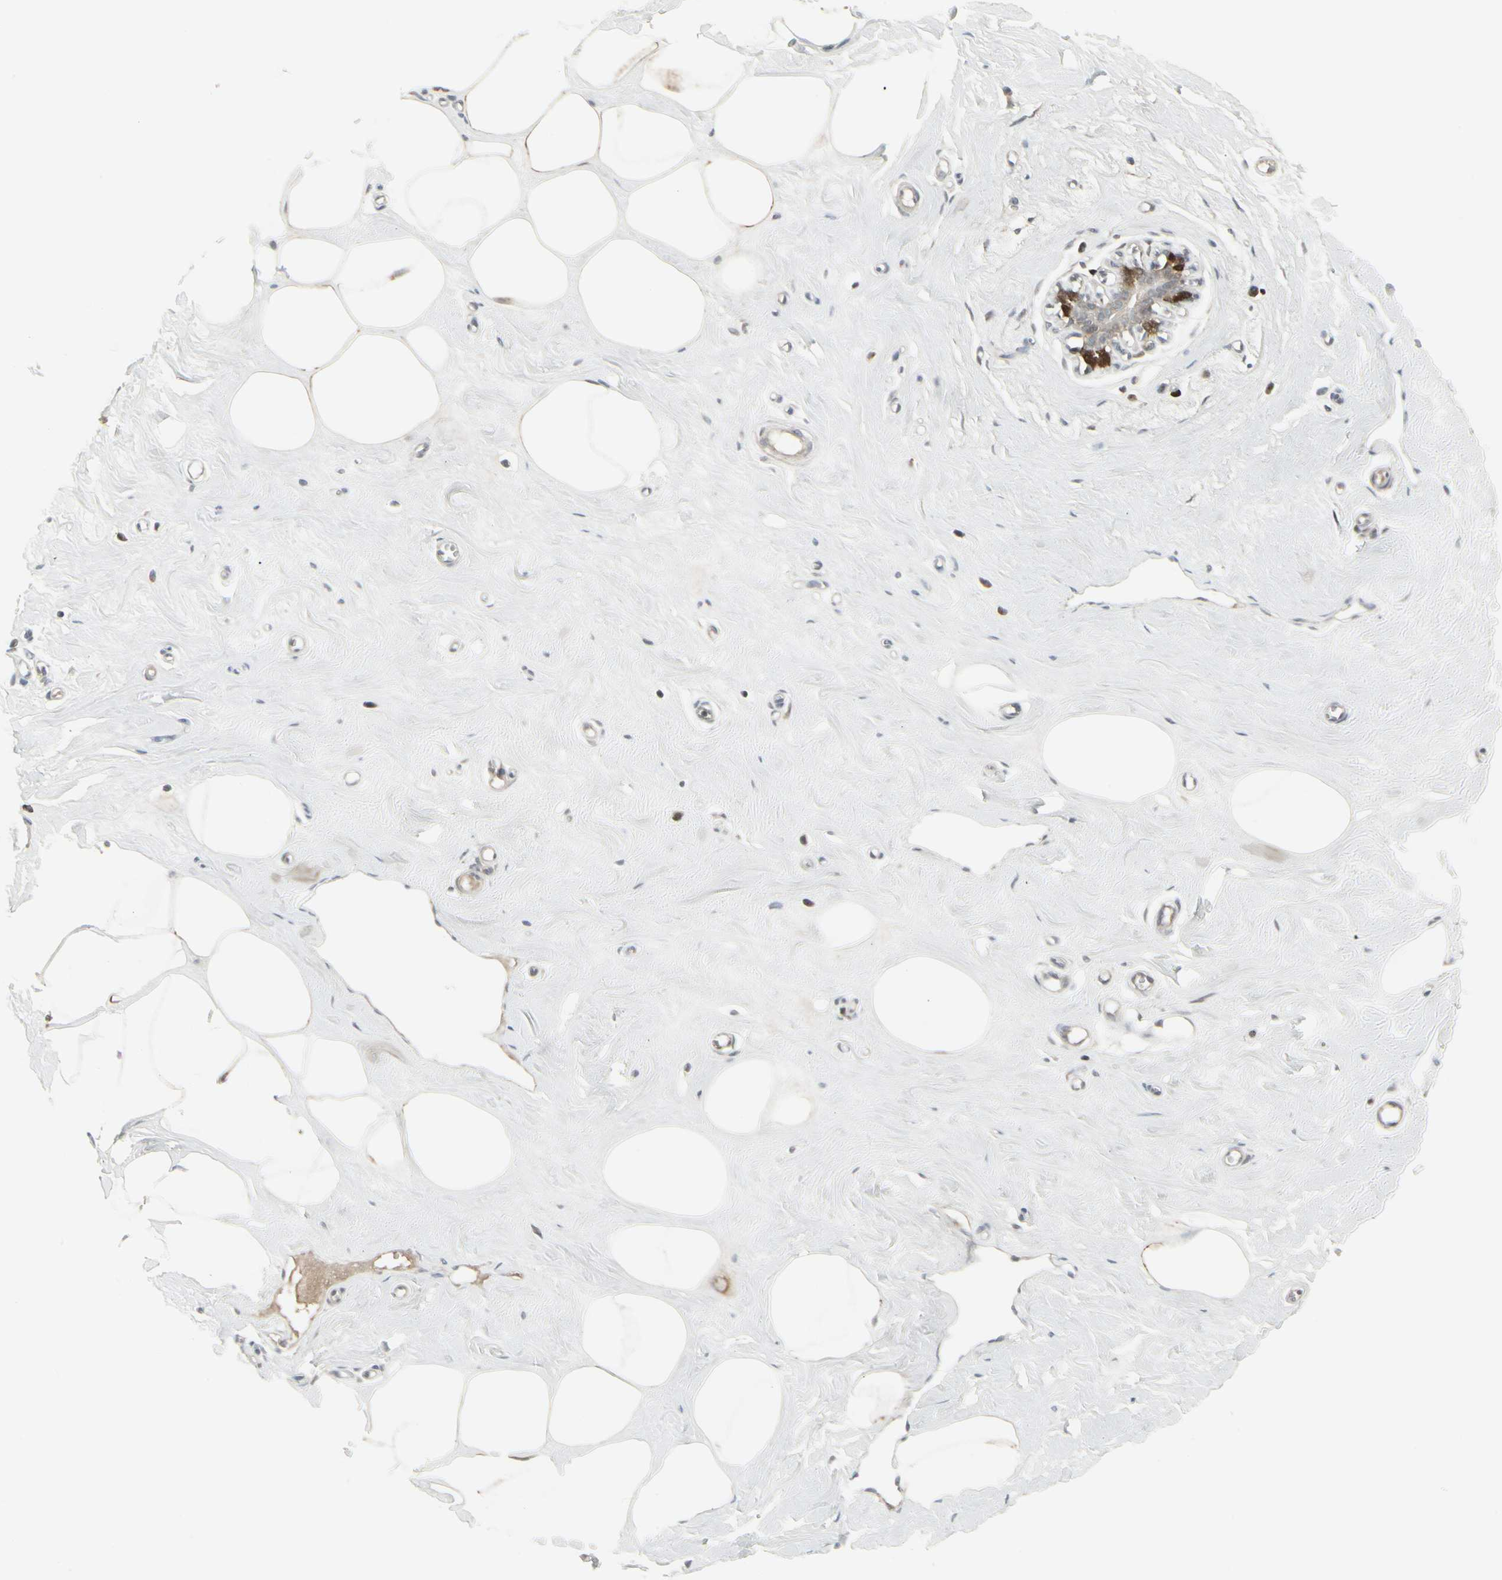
{"staining": {"intensity": "weak", "quantity": "25%-75%", "location": "cytoplasmic/membranous"}, "tissue": "breast", "cell_type": "Adipocytes", "image_type": "normal", "snomed": [{"axis": "morphology", "description": "Normal tissue, NOS"}, {"axis": "topography", "description": "Breast"}], "caption": "Immunohistochemical staining of normal breast shows weak cytoplasmic/membranous protein staining in approximately 25%-75% of adipocytes.", "gene": "IGFBP6", "patient": {"sex": "female", "age": 45}}